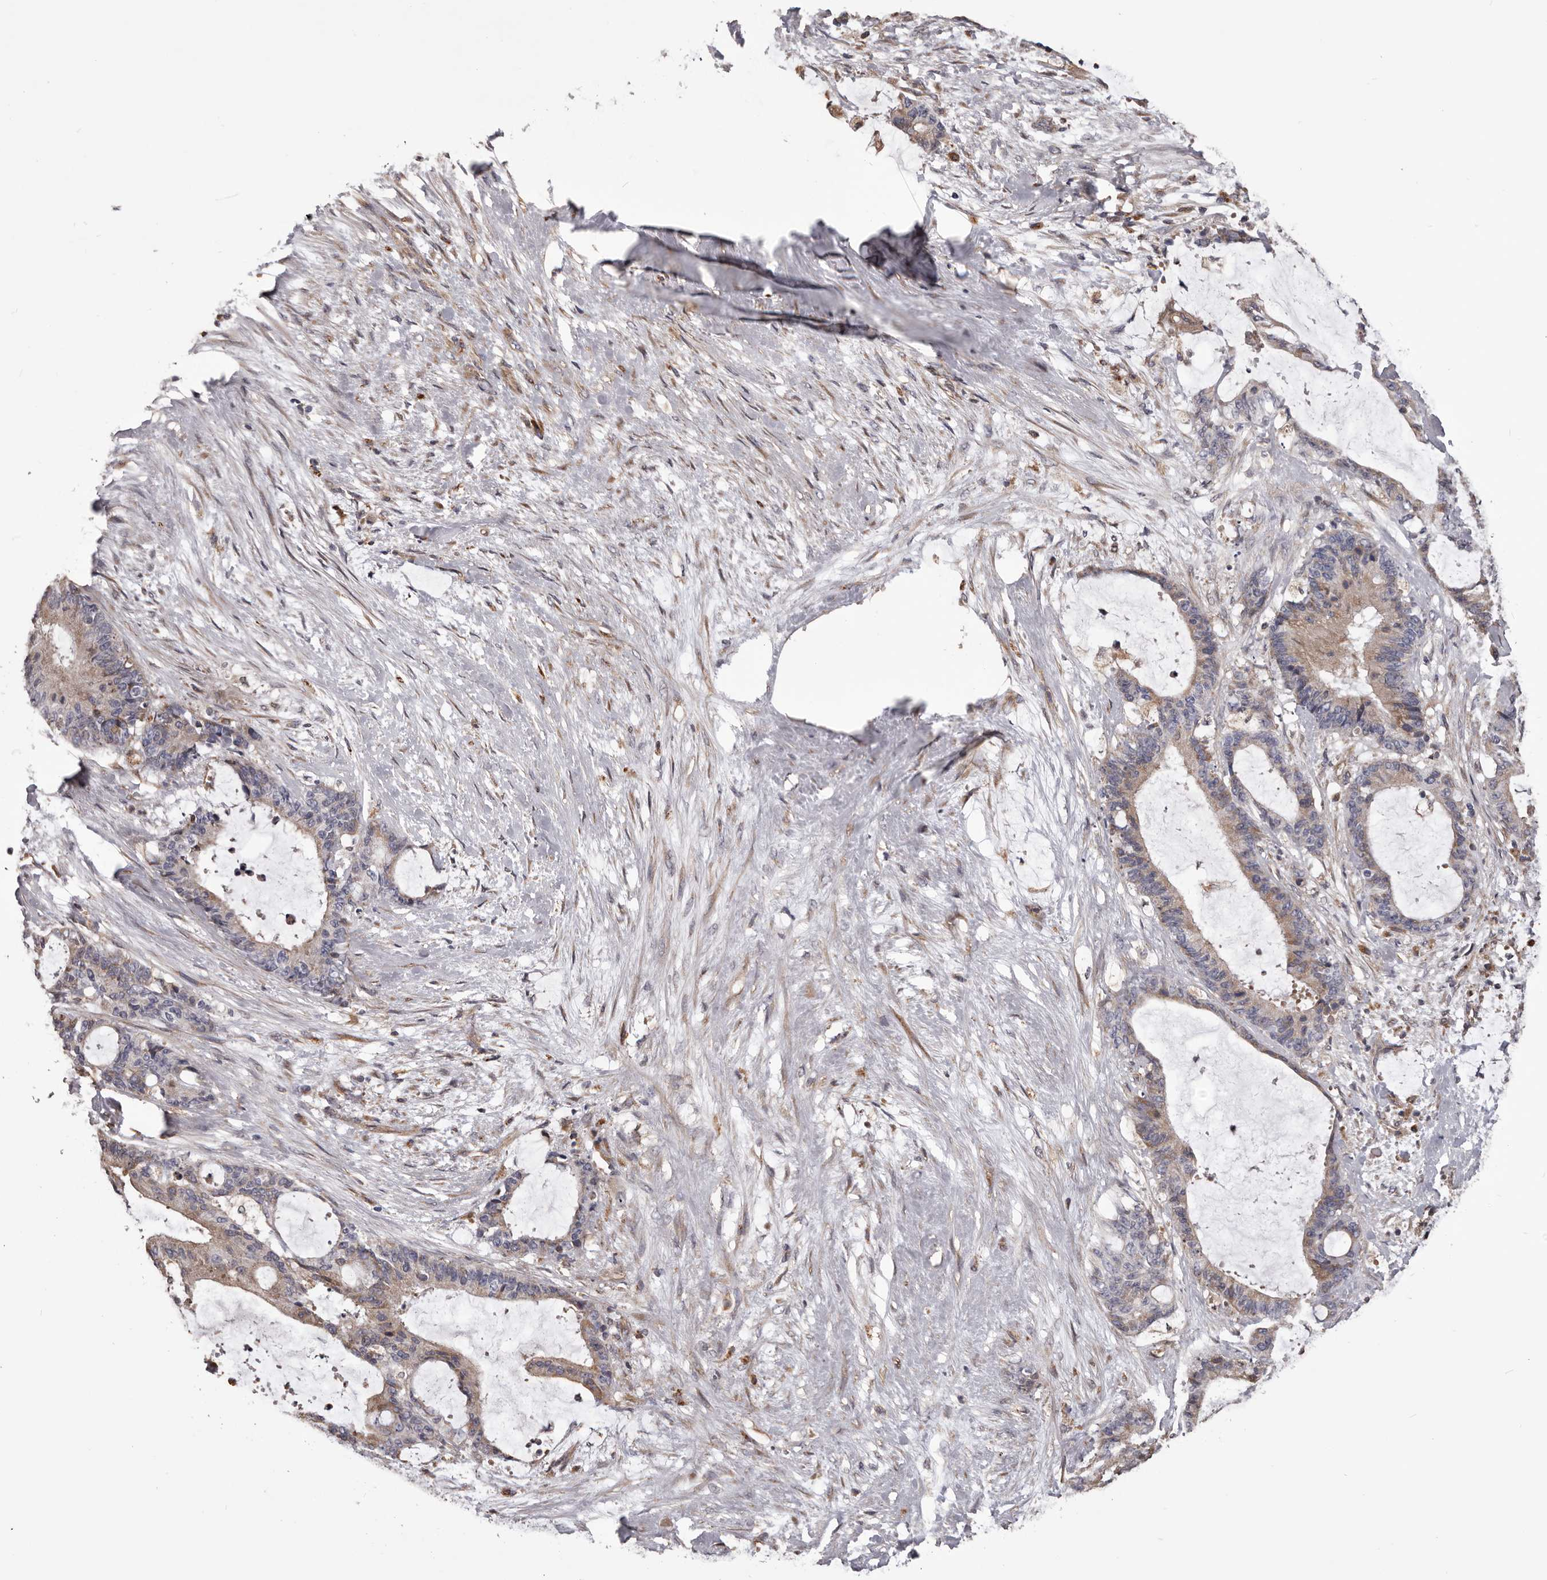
{"staining": {"intensity": "weak", "quantity": "<25%", "location": "cytoplasmic/membranous"}, "tissue": "liver cancer", "cell_type": "Tumor cells", "image_type": "cancer", "snomed": [{"axis": "morphology", "description": "Normal tissue, NOS"}, {"axis": "morphology", "description": "Cholangiocarcinoma"}, {"axis": "topography", "description": "Liver"}, {"axis": "topography", "description": "Peripheral nerve tissue"}], "caption": "There is no significant staining in tumor cells of liver cancer (cholangiocarcinoma).", "gene": "CEP104", "patient": {"sex": "female", "age": 73}}